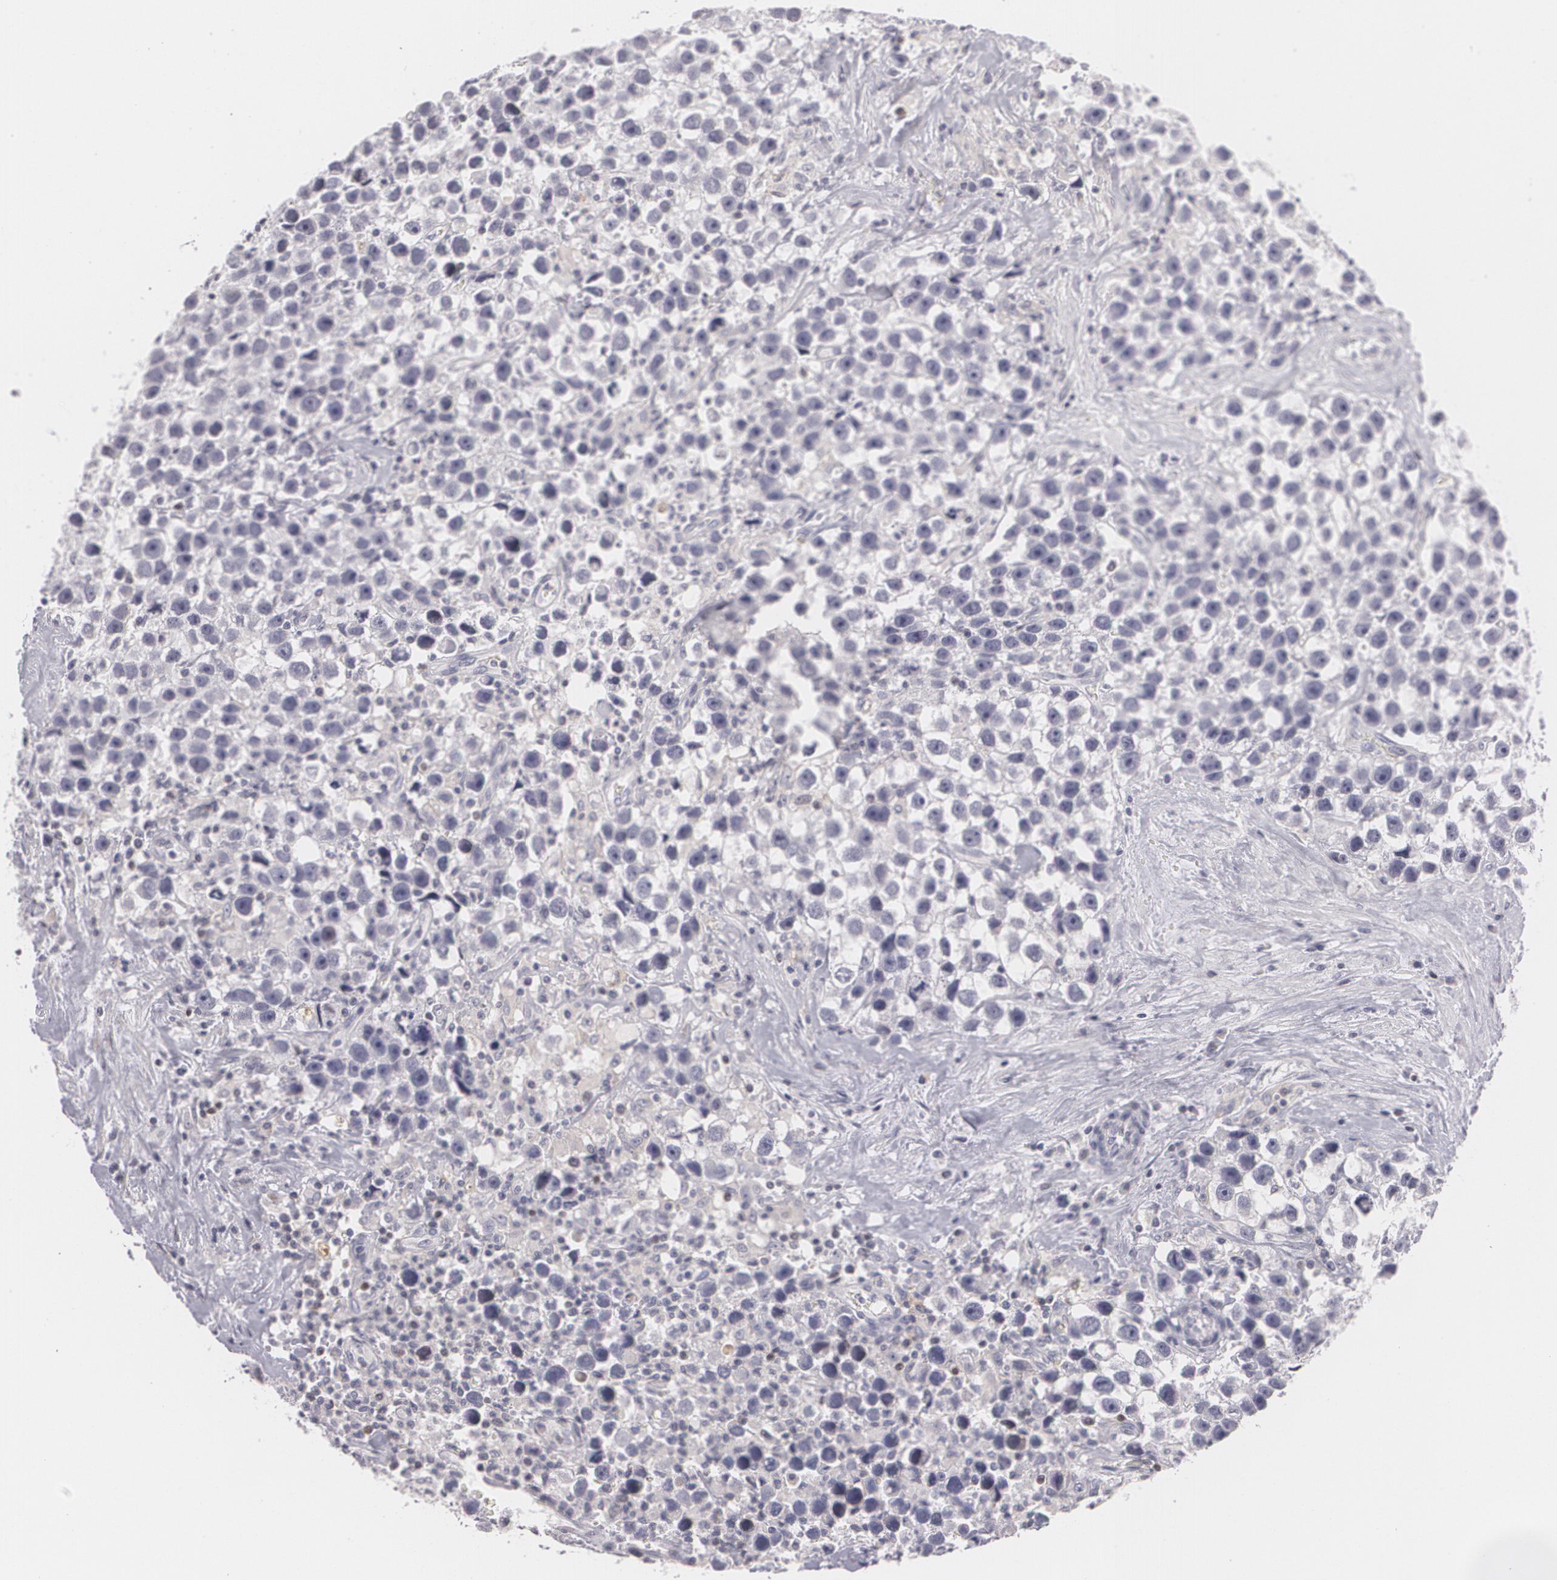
{"staining": {"intensity": "negative", "quantity": "none", "location": "none"}, "tissue": "testis cancer", "cell_type": "Tumor cells", "image_type": "cancer", "snomed": [{"axis": "morphology", "description": "Seminoma, NOS"}, {"axis": "topography", "description": "Testis"}], "caption": "Tumor cells are negative for brown protein staining in testis cancer (seminoma).", "gene": "ZBTB16", "patient": {"sex": "male", "age": 43}}